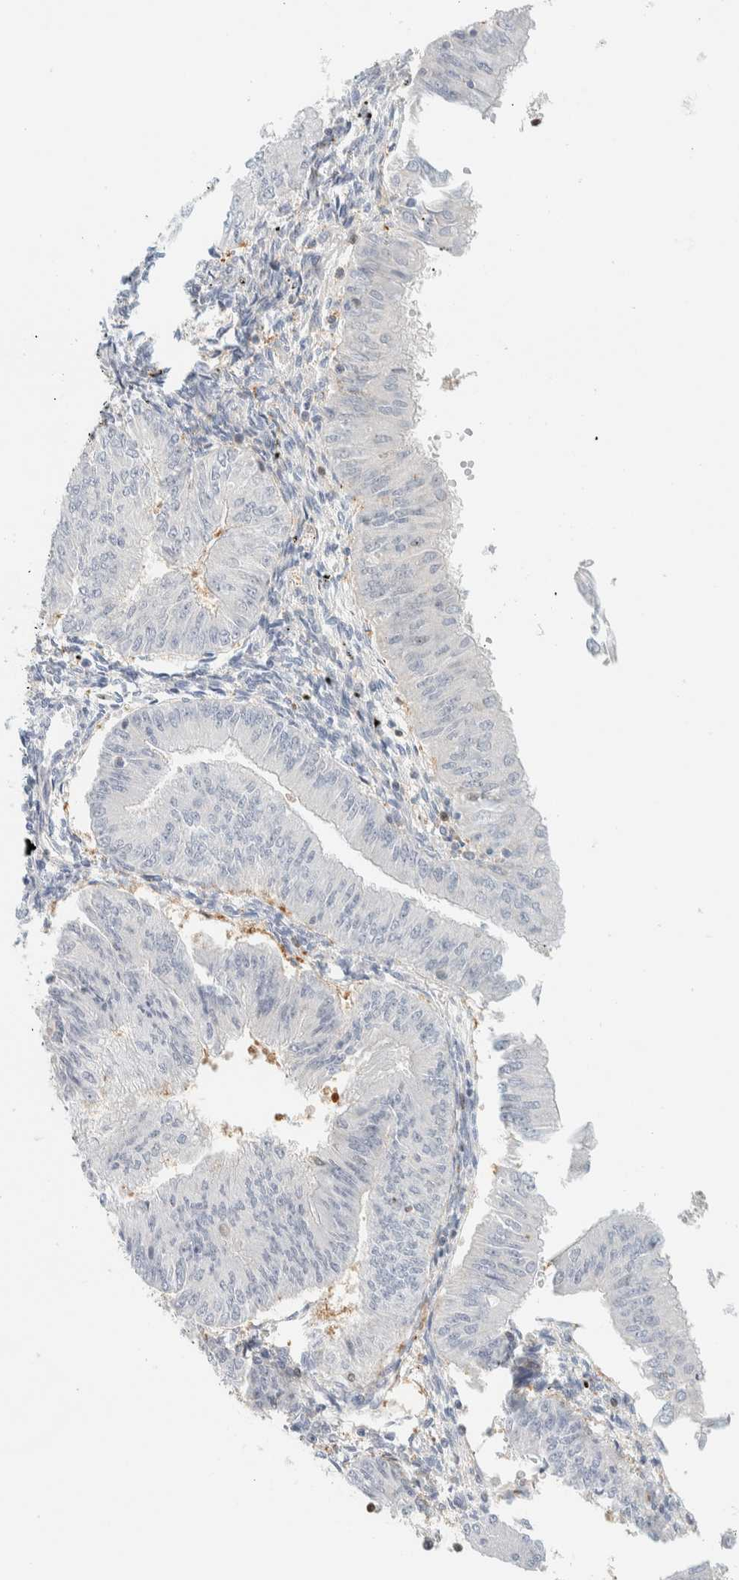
{"staining": {"intensity": "negative", "quantity": "none", "location": "none"}, "tissue": "endometrial cancer", "cell_type": "Tumor cells", "image_type": "cancer", "snomed": [{"axis": "morphology", "description": "Normal tissue, NOS"}, {"axis": "morphology", "description": "Adenocarcinoma, NOS"}, {"axis": "topography", "description": "Endometrium"}], "caption": "Protein analysis of endometrial adenocarcinoma demonstrates no significant staining in tumor cells.", "gene": "ZBTB37", "patient": {"sex": "female", "age": 53}}